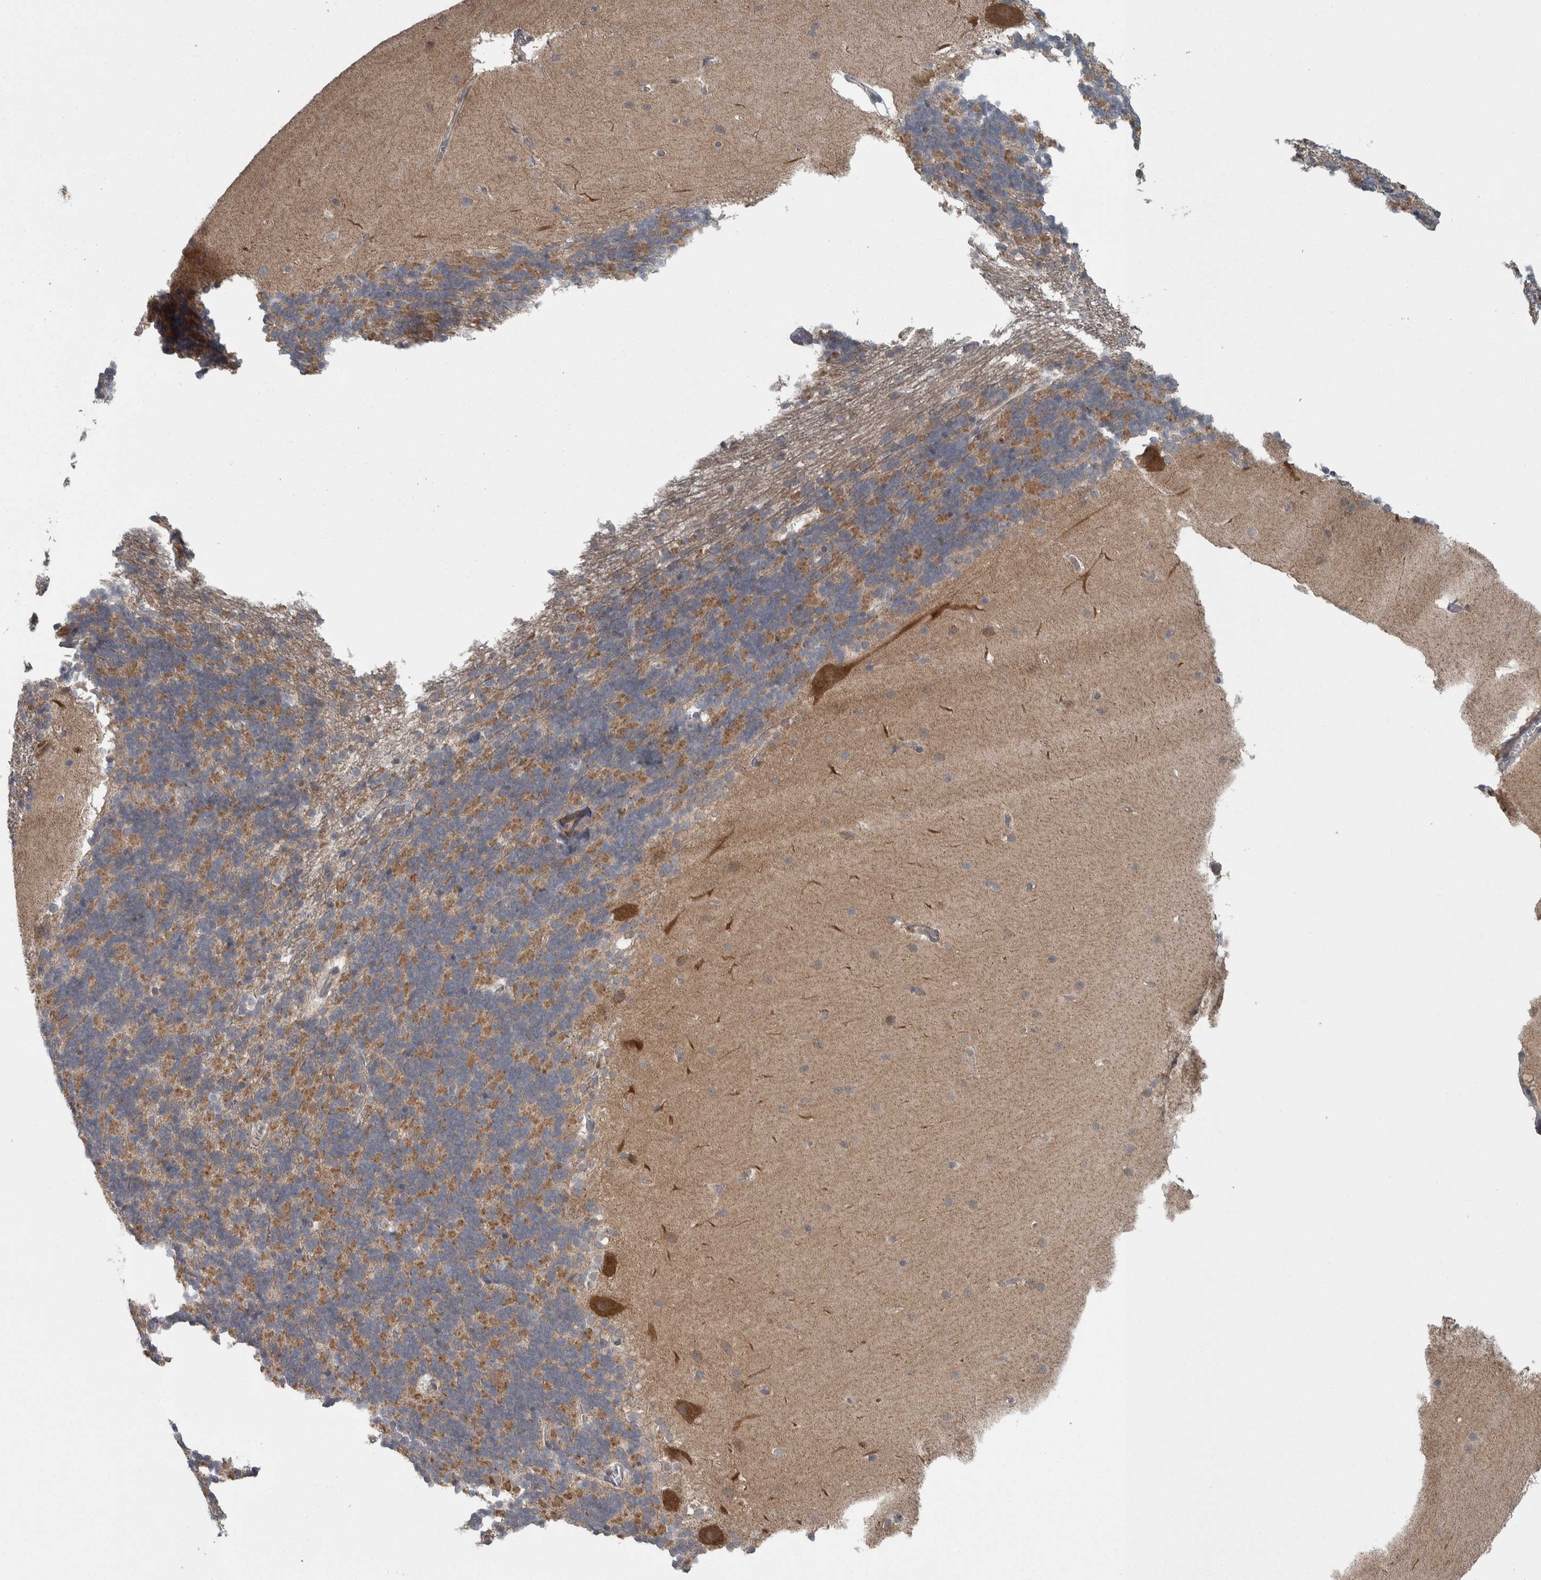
{"staining": {"intensity": "moderate", "quantity": ">75%", "location": "cytoplasmic/membranous"}, "tissue": "cerebellum", "cell_type": "Cells in granular layer", "image_type": "normal", "snomed": [{"axis": "morphology", "description": "Normal tissue, NOS"}, {"axis": "topography", "description": "Cerebellum"}], "caption": "Immunohistochemical staining of benign human cerebellum reveals moderate cytoplasmic/membranous protein expression in about >75% of cells in granular layer.", "gene": "CWC27", "patient": {"sex": "female", "age": 19}}